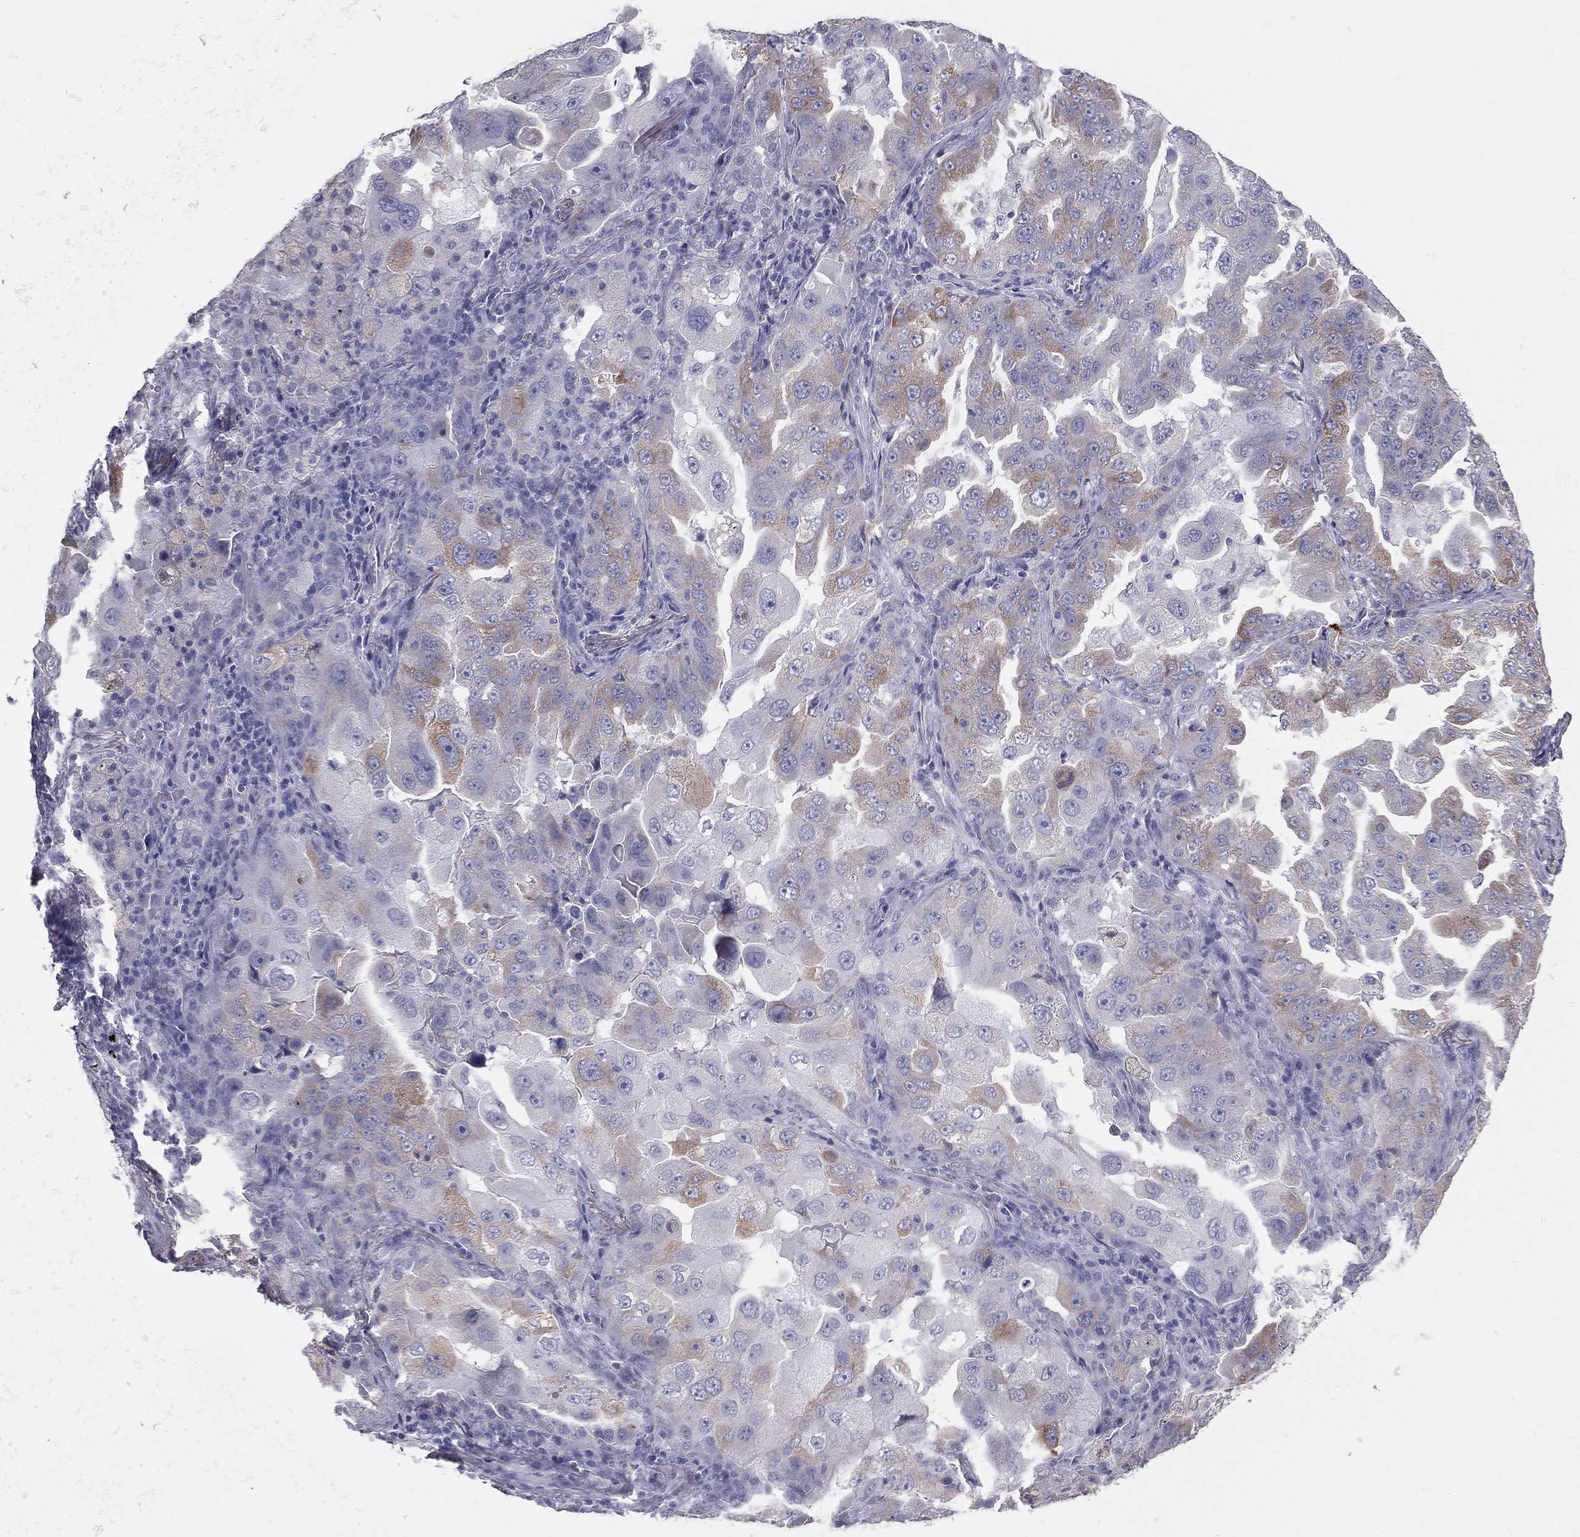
{"staining": {"intensity": "moderate", "quantity": "<25%", "location": "cytoplasmic/membranous"}, "tissue": "lung cancer", "cell_type": "Tumor cells", "image_type": "cancer", "snomed": [{"axis": "morphology", "description": "Adenocarcinoma, NOS"}, {"axis": "topography", "description": "Lung"}], "caption": "Lung cancer stained for a protein displays moderate cytoplasmic/membranous positivity in tumor cells.", "gene": "TFPI2", "patient": {"sex": "female", "age": 61}}